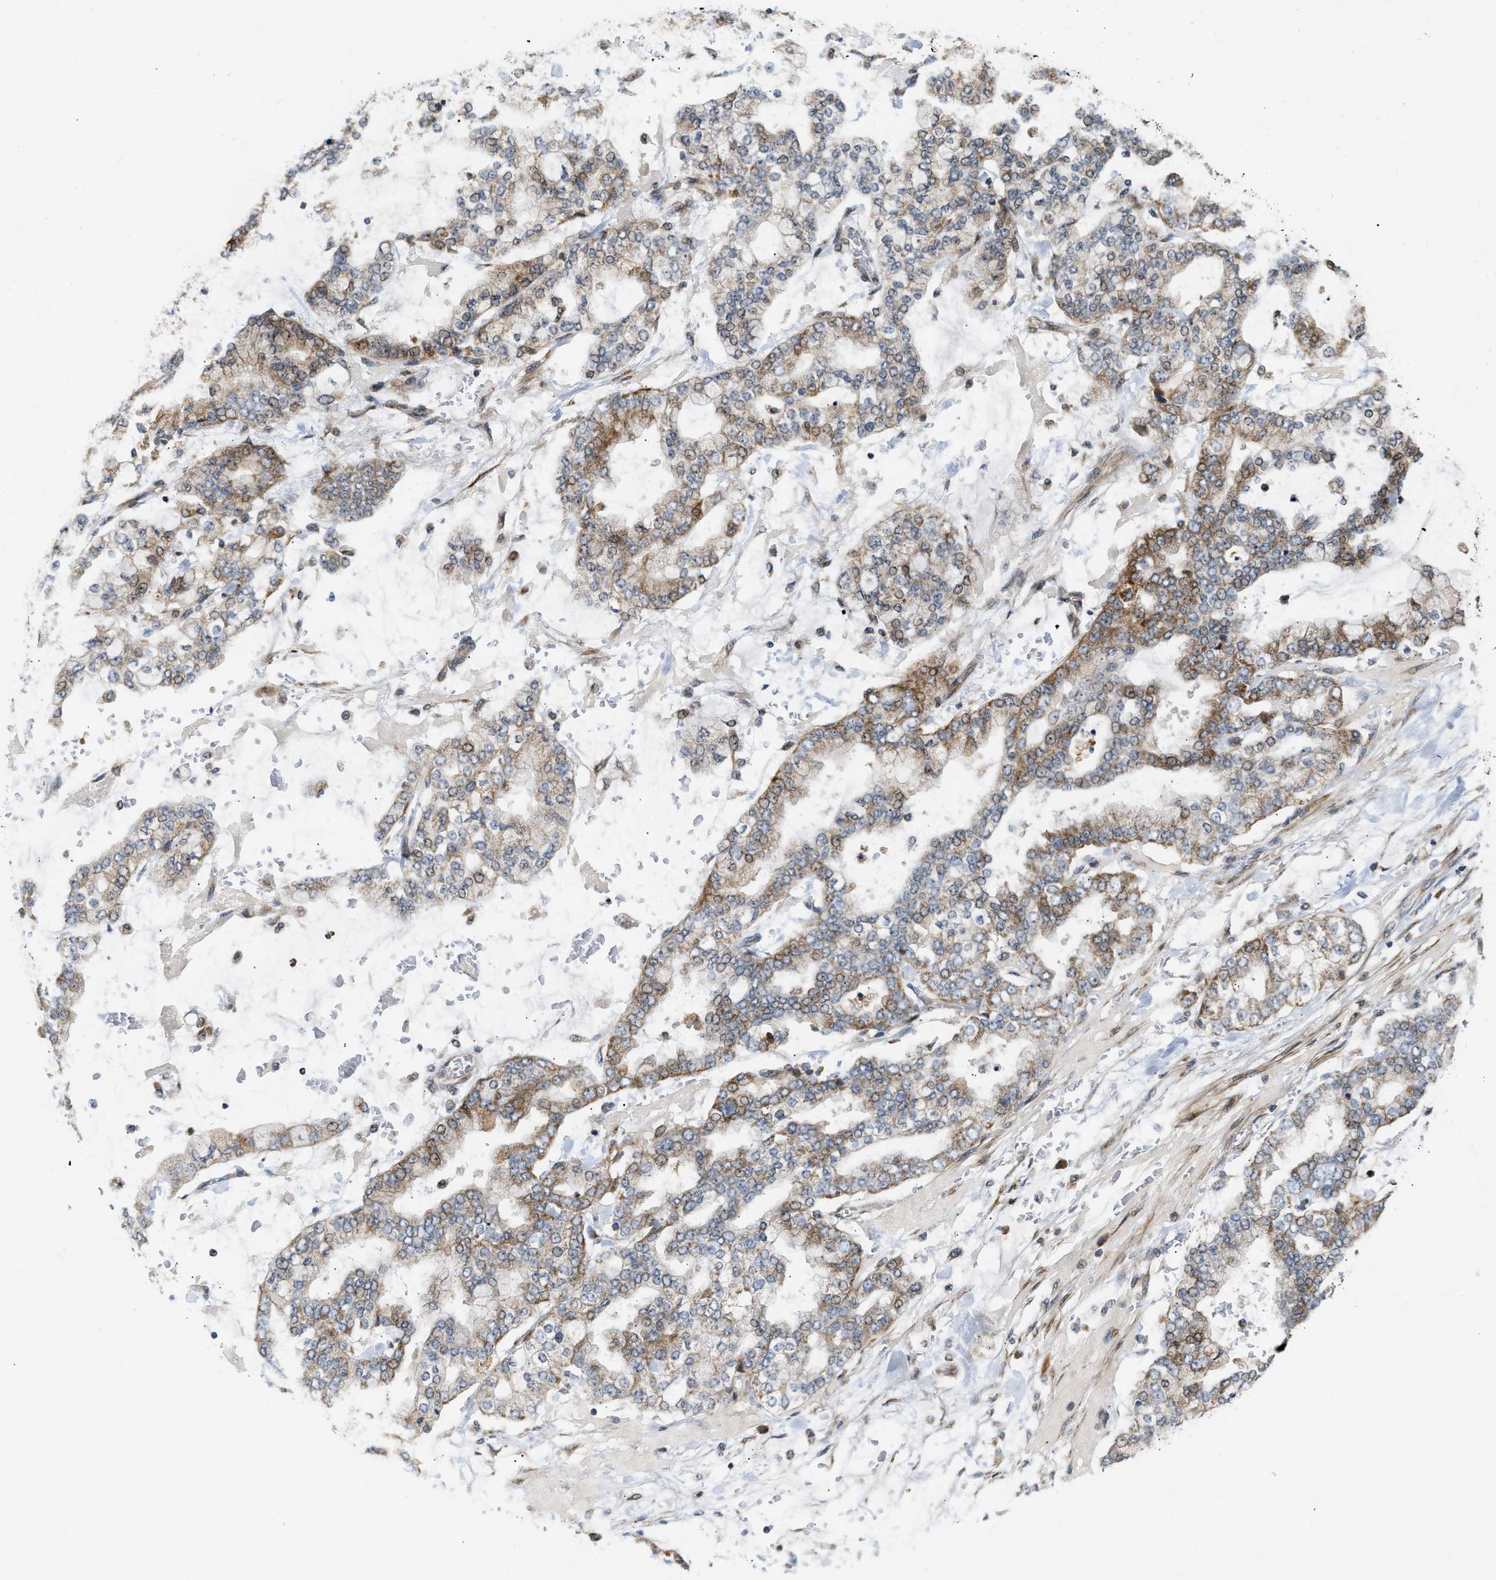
{"staining": {"intensity": "moderate", "quantity": ">75%", "location": "cytoplasmic/membranous"}, "tissue": "stomach cancer", "cell_type": "Tumor cells", "image_type": "cancer", "snomed": [{"axis": "morphology", "description": "Normal tissue, NOS"}, {"axis": "morphology", "description": "Adenocarcinoma, NOS"}, {"axis": "topography", "description": "Stomach, upper"}, {"axis": "topography", "description": "Stomach"}], "caption": "IHC image of neoplastic tissue: stomach cancer stained using immunohistochemistry (IHC) shows medium levels of moderate protein expression localized specifically in the cytoplasmic/membranous of tumor cells, appearing as a cytoplasmic/membranous brown color.", "gene": "DEPTOR", "patient": {"sex": "male", "age": 76}}